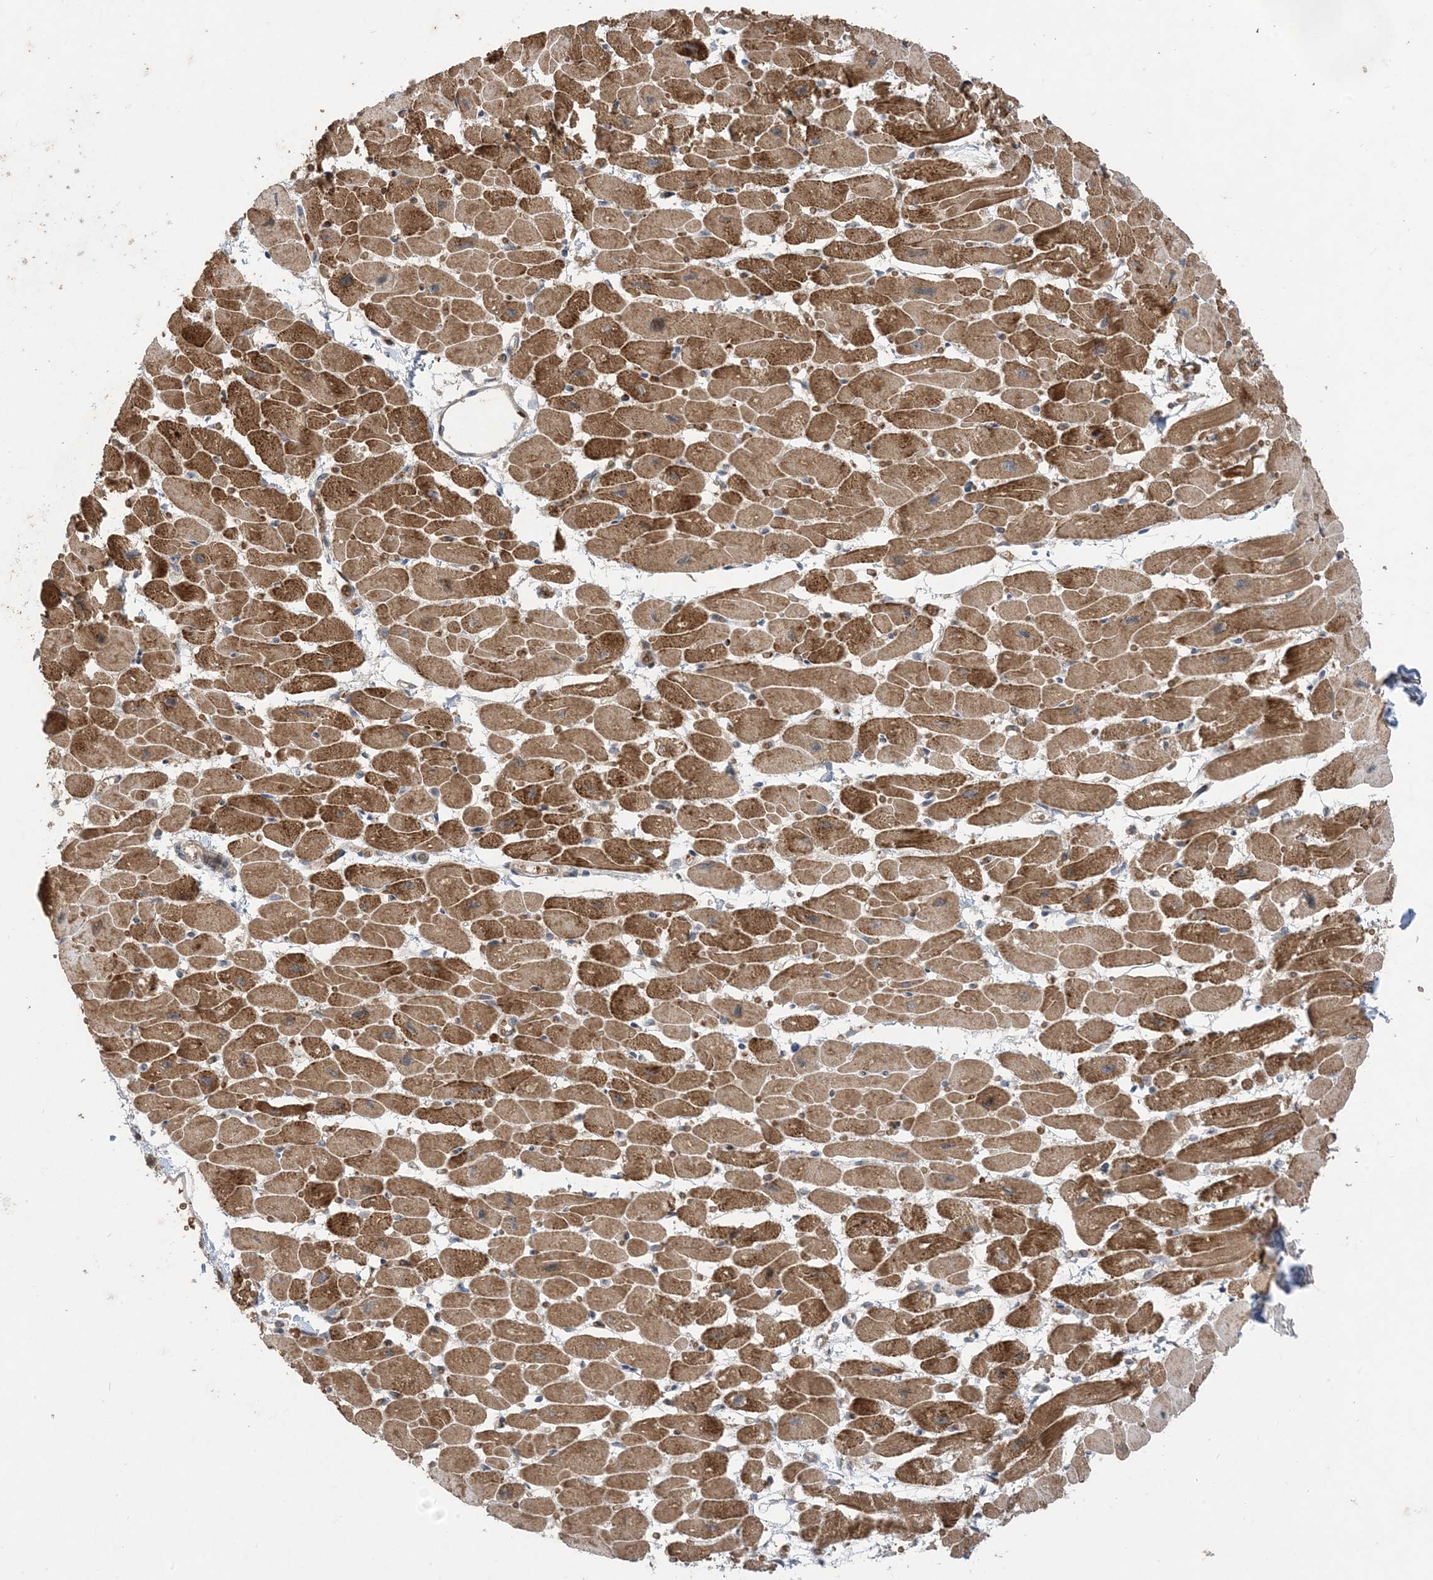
{"staining": {"intensity": "strong", "quantity": ">75%", "location": "cytoplasmic/membranous"}, "tissue": "heart muscle", "cell_type": "Cardiomyocytes", "image_type": "normal", "snomed": [{"axis": "morphology", "description": "Normal tissue, NOS"}, {"axis": "topography", "description": "Heart"}], "caption": "A high amount of strong cytoplasmic/membranous expression is seen in approximately >75% of cardiomyocytes in normal heart muscle. (DAB (3,3'-diaminobenzidine) IHC with brightfield microscopy, high magnification).", "gene": "PUSL1", "patient": {"sex": "female", "age": 54}}